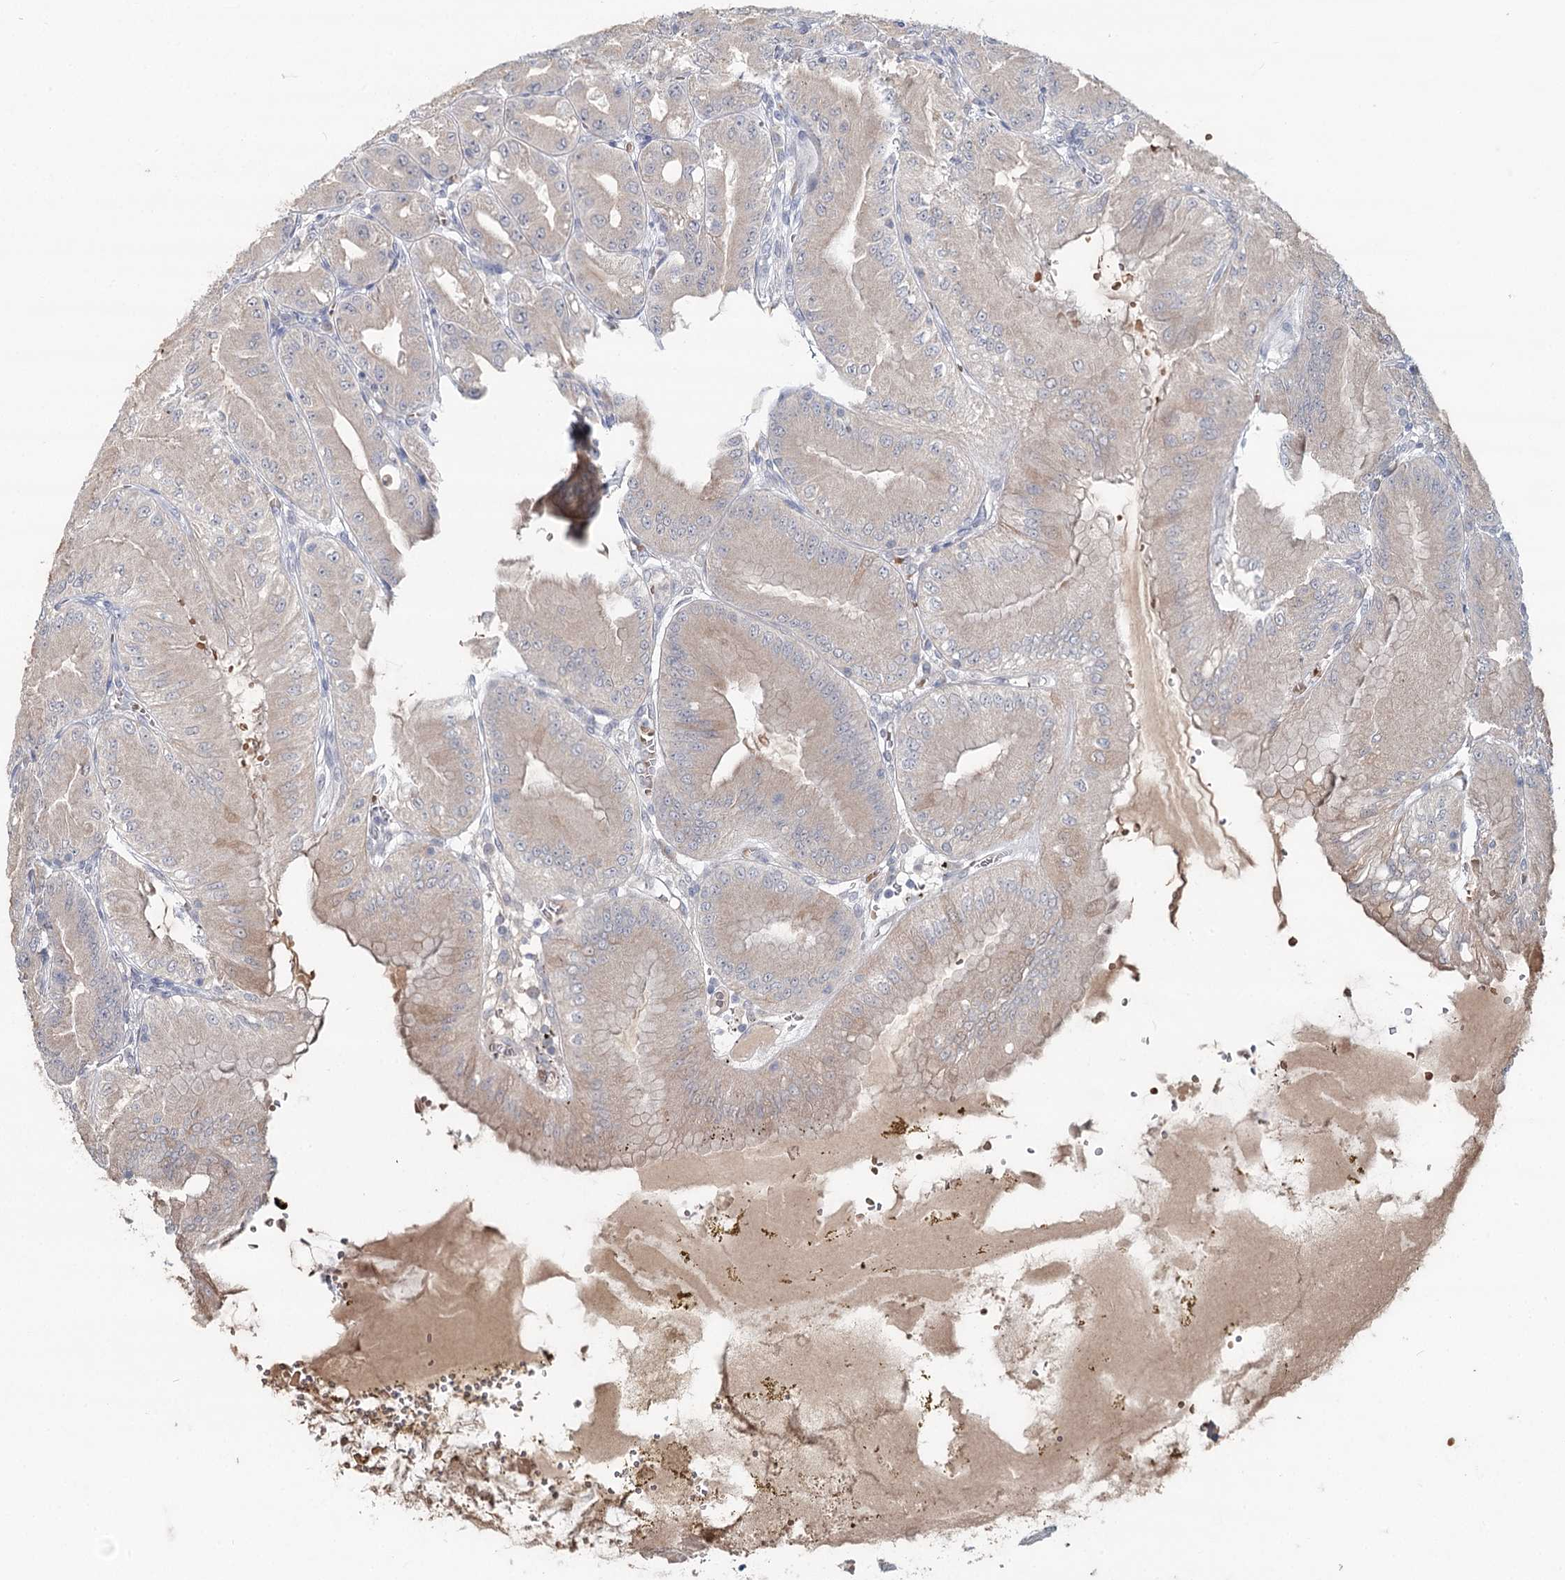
{"staining": {"intensity": "weak", "quantity": "25%-75%", "location": "cytoplasmic/membranous"}, "tissue": "stomach", "cell_type": "Glandular cells", "image_type": "normal", "snomed": [{"axis": "morphology", "description": "Normal tissue, NOS"}, {"axis": "topography", "description": "Stomach, upper"}, {"axis": "topography", "description": "Stomach, lower"}], "caption": "Immunohistochemical staining of normal human stomach demonstrates weak cytoplasmic/membranous protein expression in about 25%-75% of glandular cells. (DAB (3,3'-diaminobenzidine) = brown stain, brightfield microscopy at high magnification).", "gene": "FBXO7", "patient": {"sex": "male", "age": 71}}